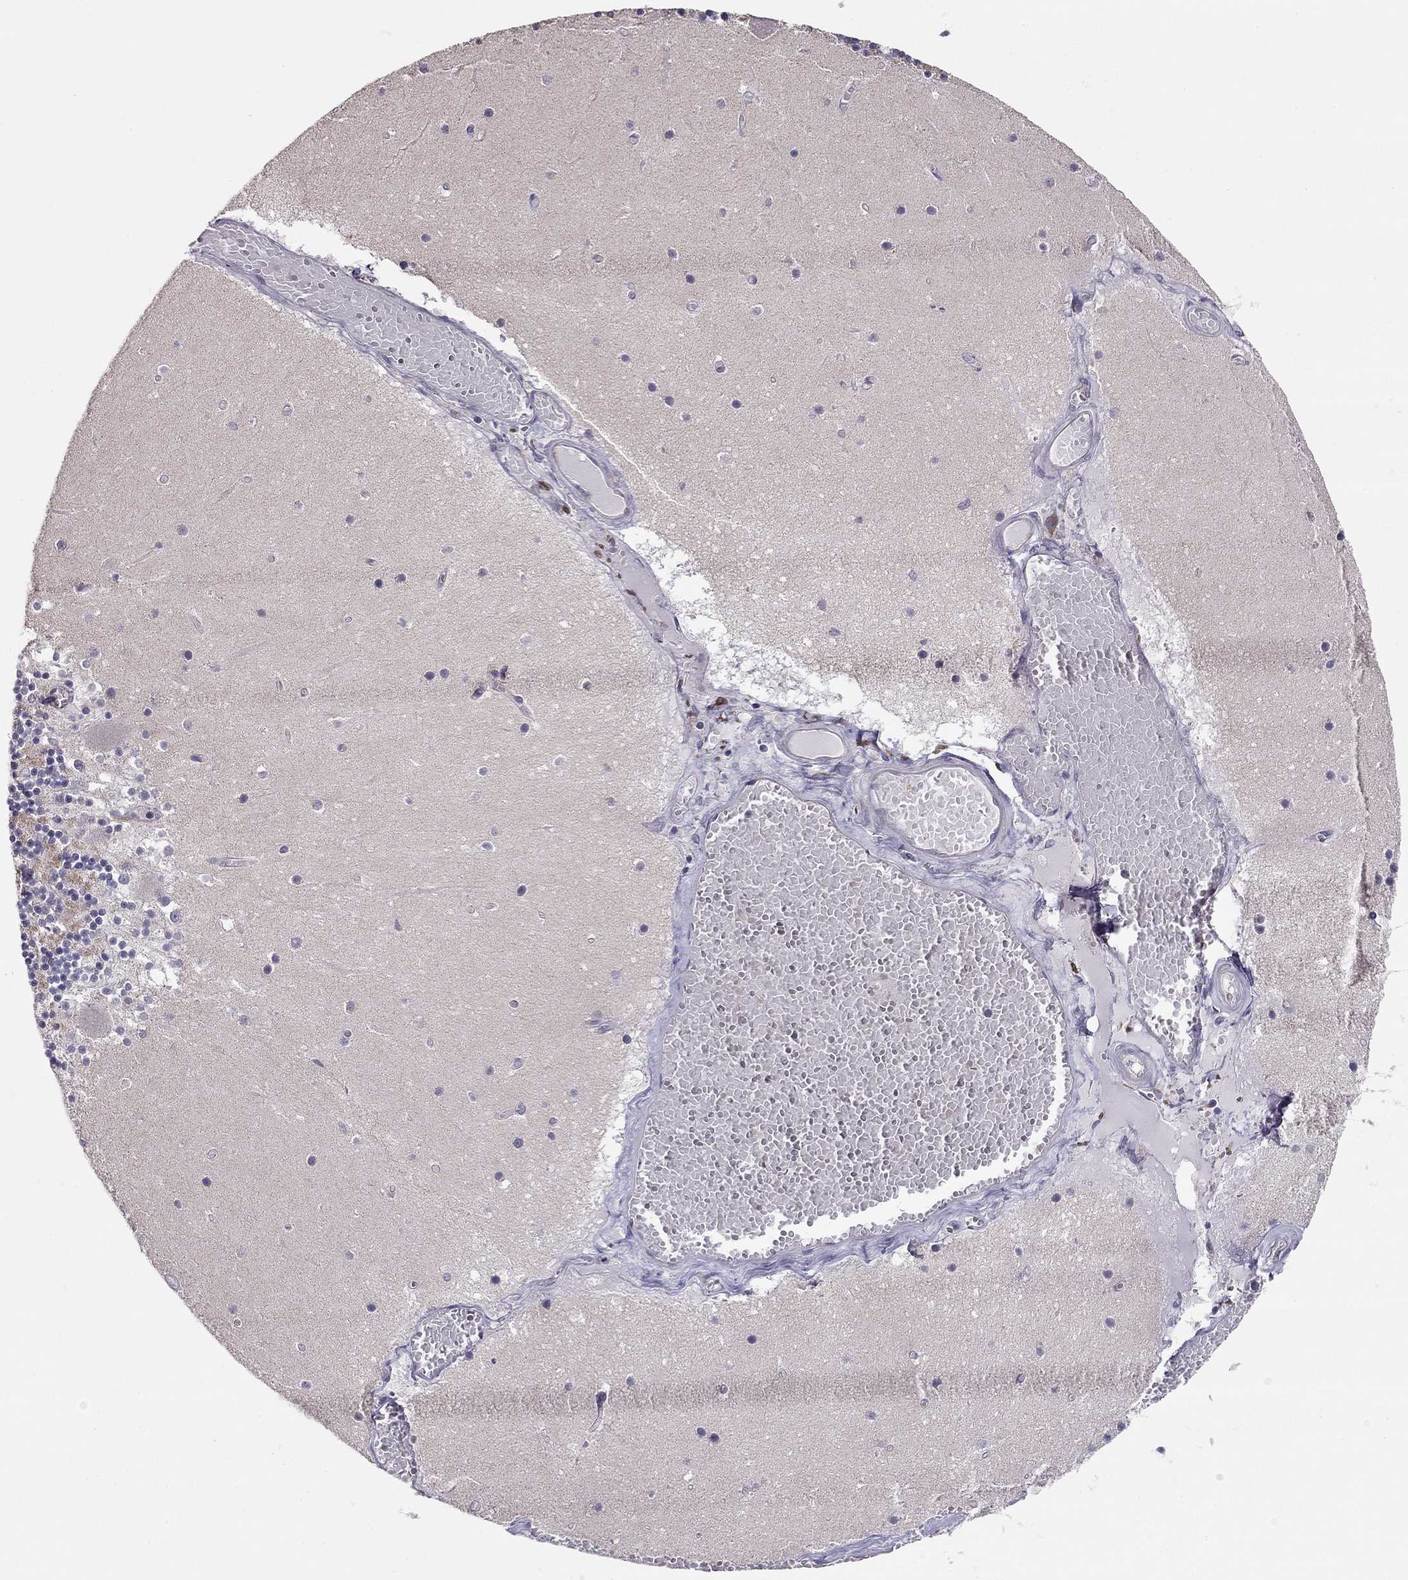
{"staining": {"intensity": "negative", "quantity": "none", "location": "none"}, "tissue": "cerebellum", "cell_type": "Cells in granular layer", "image_type": "normal", "snomed": [{"axis": "morphology", "description": "Normal tissue, NOS"}, {"axis": "topography", "description": "Cerebellum"}], "caption": "Cells in granular layer show no significant staining in benign cerebellum.", "gene": "LRIT3", "patient": {"sex": "female", "age": 28}}